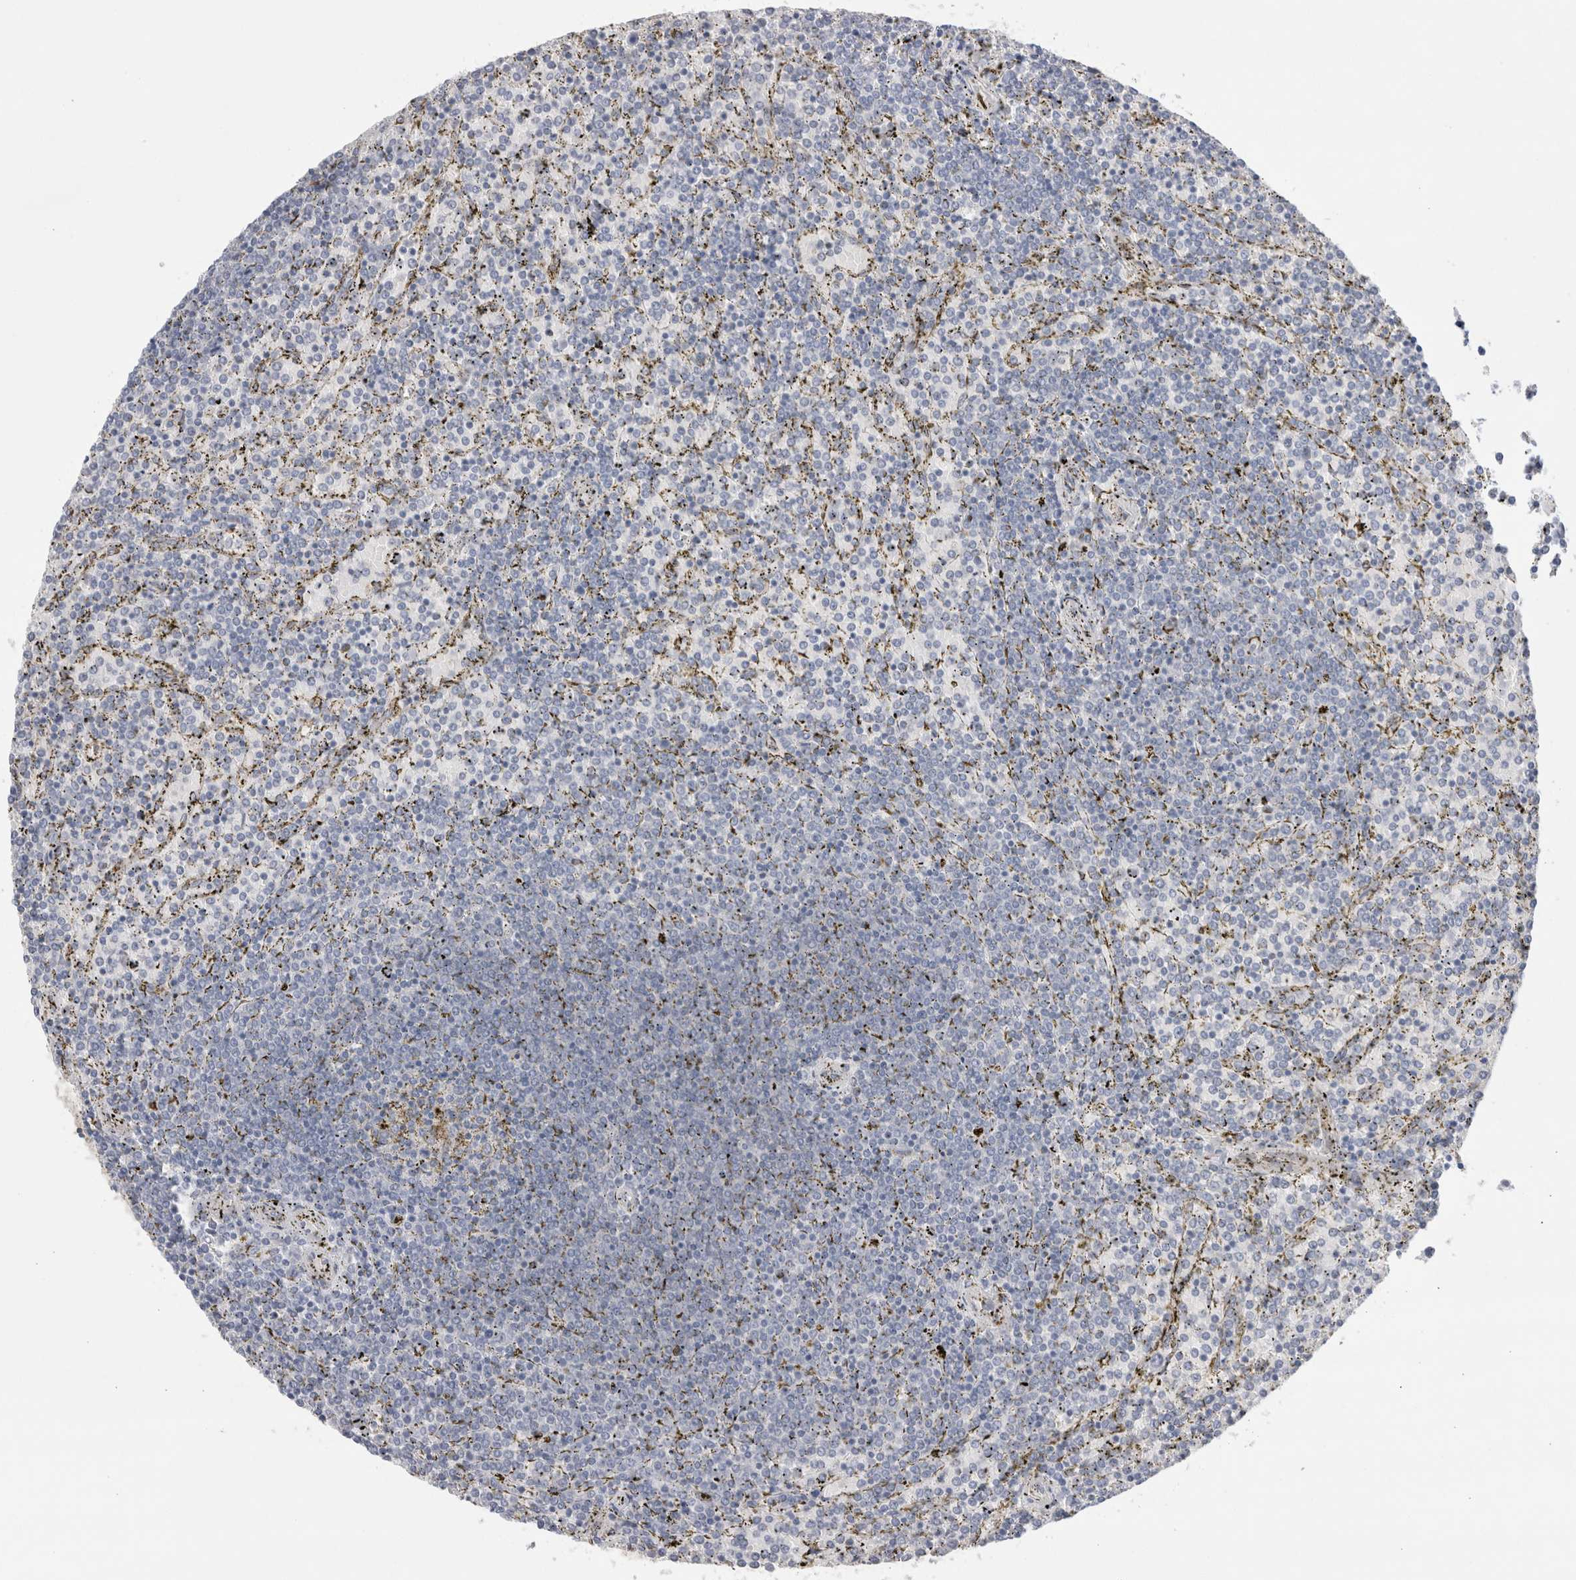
{"staining": {"intensity": "negative", "quantity": "none", "location": "none"}, "tissue": "lymphoma", "cell_type": "Tumor cells", "image_type": "cancer", "snomed": [{"axis": "morphology", "description": "Malignant lymphoma, non-Hodgkin's type, Low grade"}, {"axis": "topography", "description": "Spleen"}], "caption": "Tumor cells show no significant expression in lymphoma.", "gene": "WIPF2", "patient": {"sex": "female", "age": 77}}